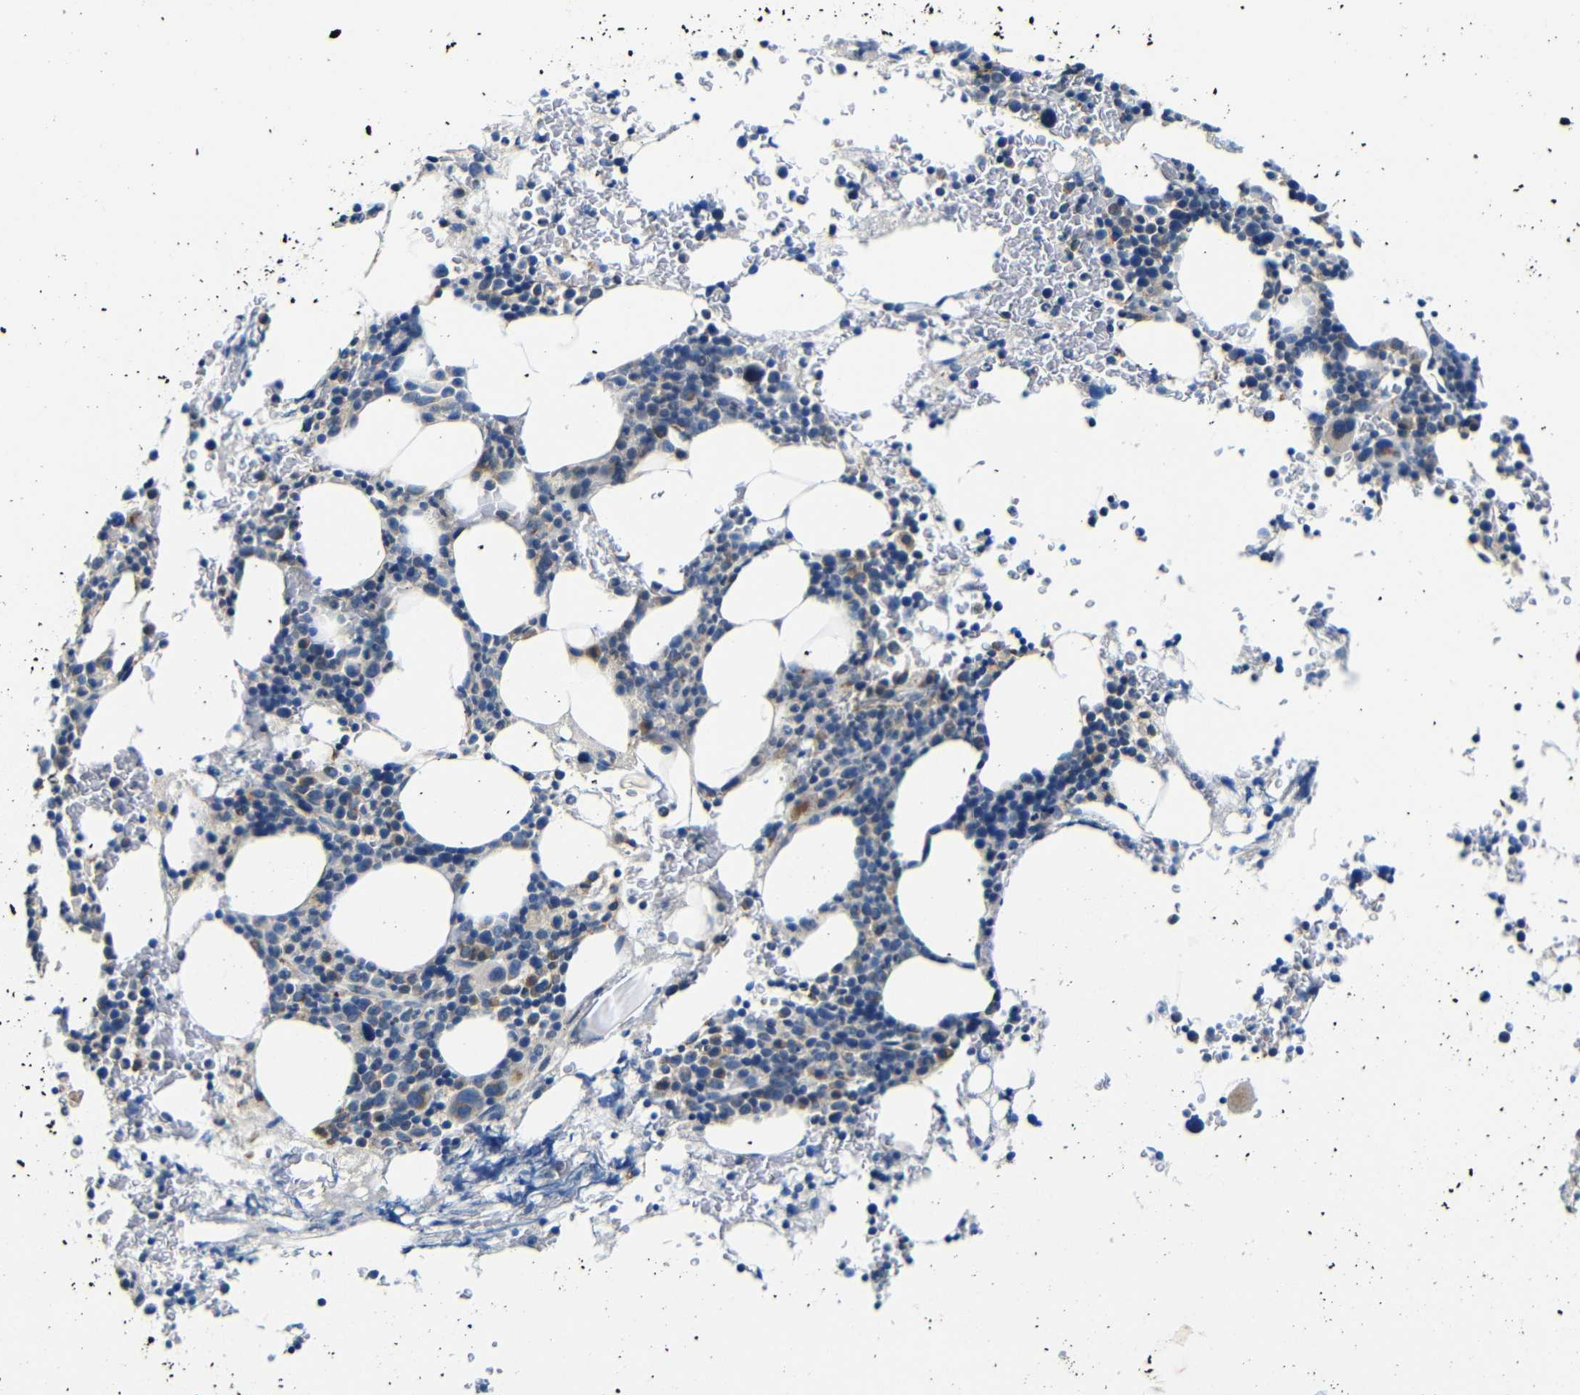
{"staining": {"intensity": "weak", "quantity": "<25%", "location": "cytoplasmic/membranous"}, "tissue": "bone marrow", "cell_type": "Hematopoietic cells", "image_type": "normal", "snomed": [{"axis": "morphology", "description": "Normal tissue, NOS"}, {"axis": "morphology", "description": "Inflammation, NOS"}, {"axis": "topography", "description": "Bone marrow"}], "caption": "An immunohistochemistry photomicrograph of benign bone marrow is shown. There is no staining in hematopoietic cells of bone marrow. Nuclei are stained in blue.", "gene": "FKBP14", "patient": {"sex": "female", "age": 84}}